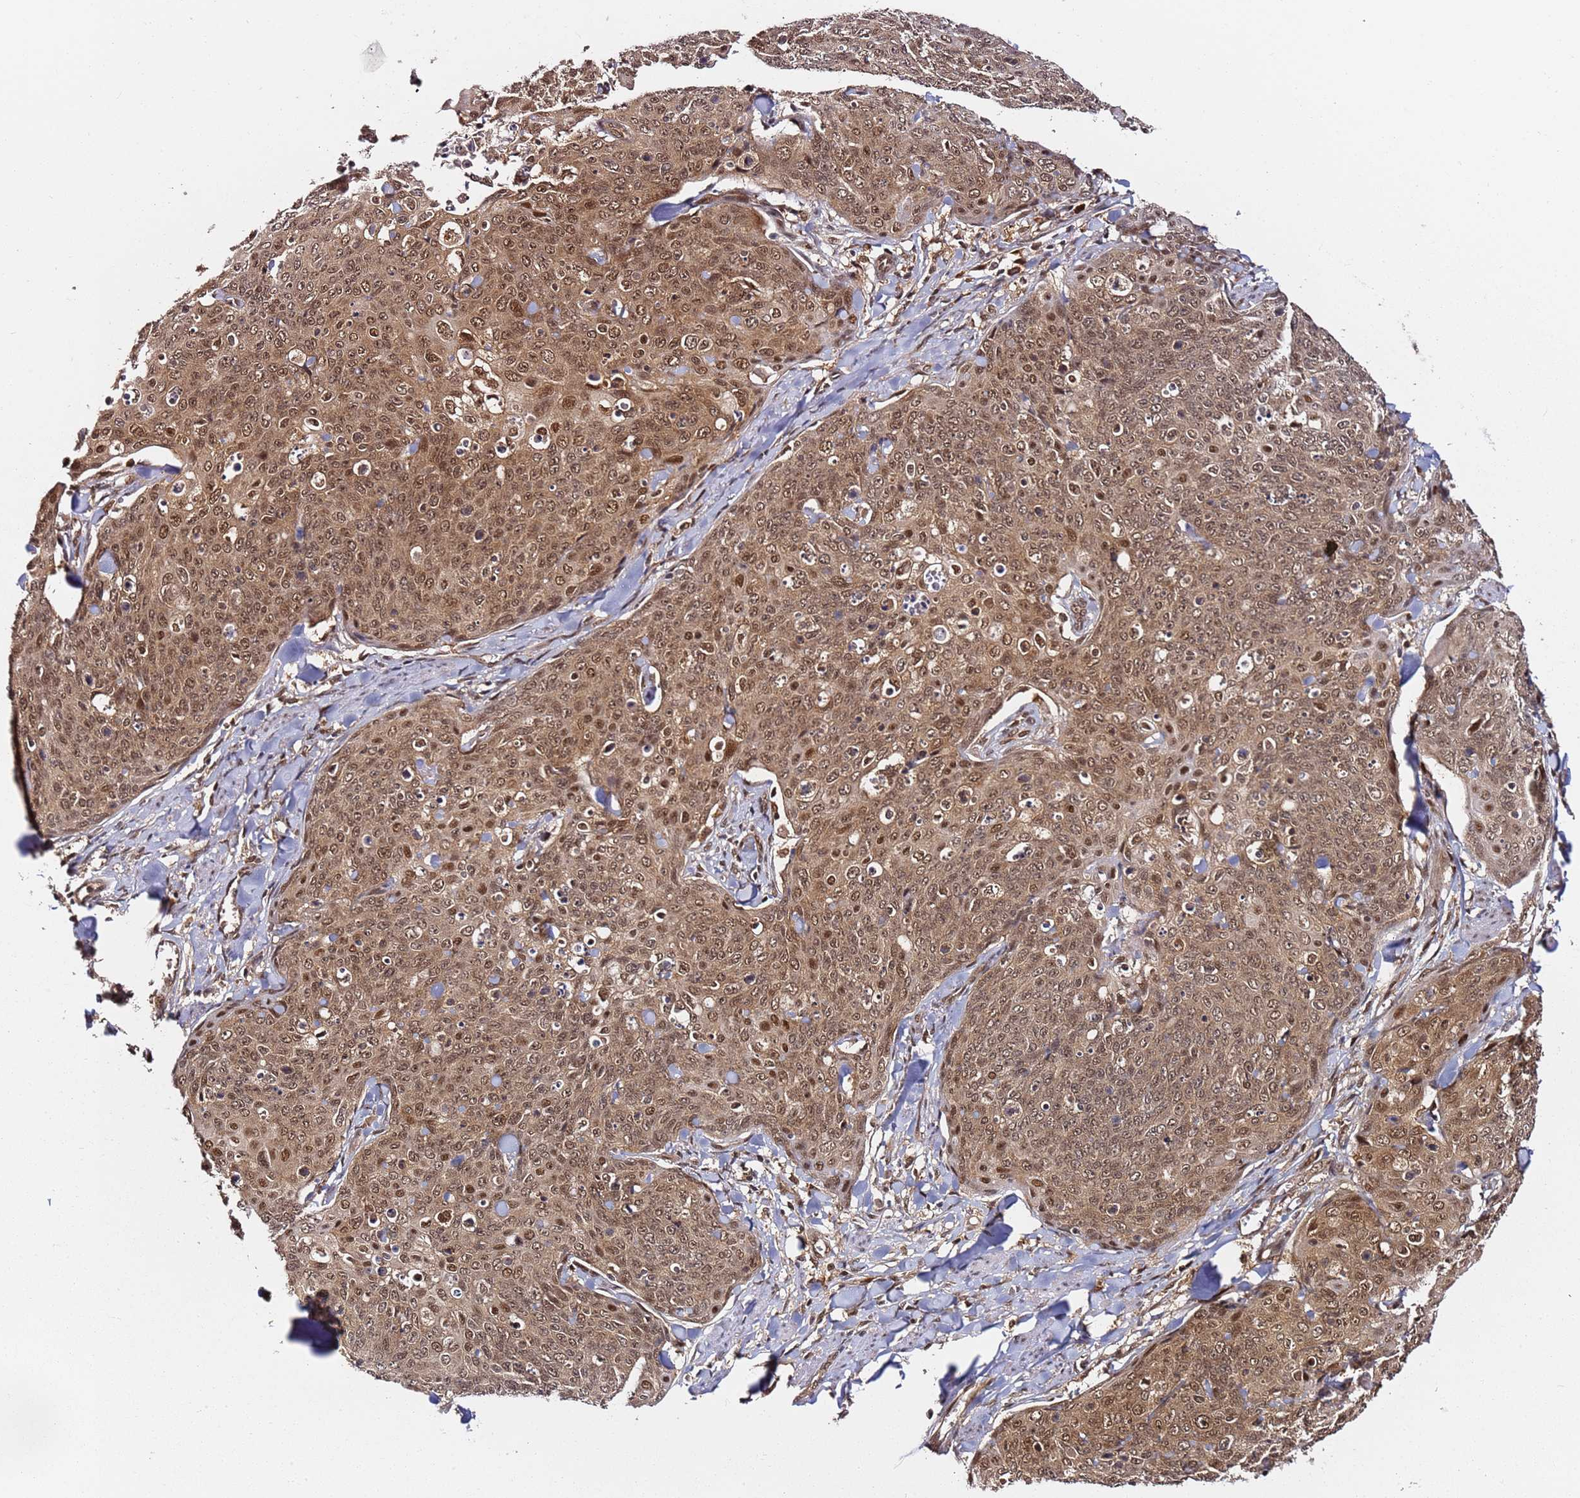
{"staining": {"intensity": "moderate", "quantity": ">75%", "location": "cytoplasmic/membranous,nuclear"}, "tissue": "skin cancer", "cell_type": "Tumor cells", "image_type": "cancer", "snomed": [{"axis": "morphology", "description": "Squamous cell carcinoma, NOS"}, {"axis": "topography", "description": "Skin"}, {"axis": "topography", "description": "Vulva"}], "caption": "The immunohistochemical stain highlights moderate cytoplasmic/membranous and nuclear staining in tumor cells of skin cancer tissue. (Brightfield microscopy of DAB IHC at high magnification).", "gene": "RGS18", "patient": {"sex": "female", "age": 85}}